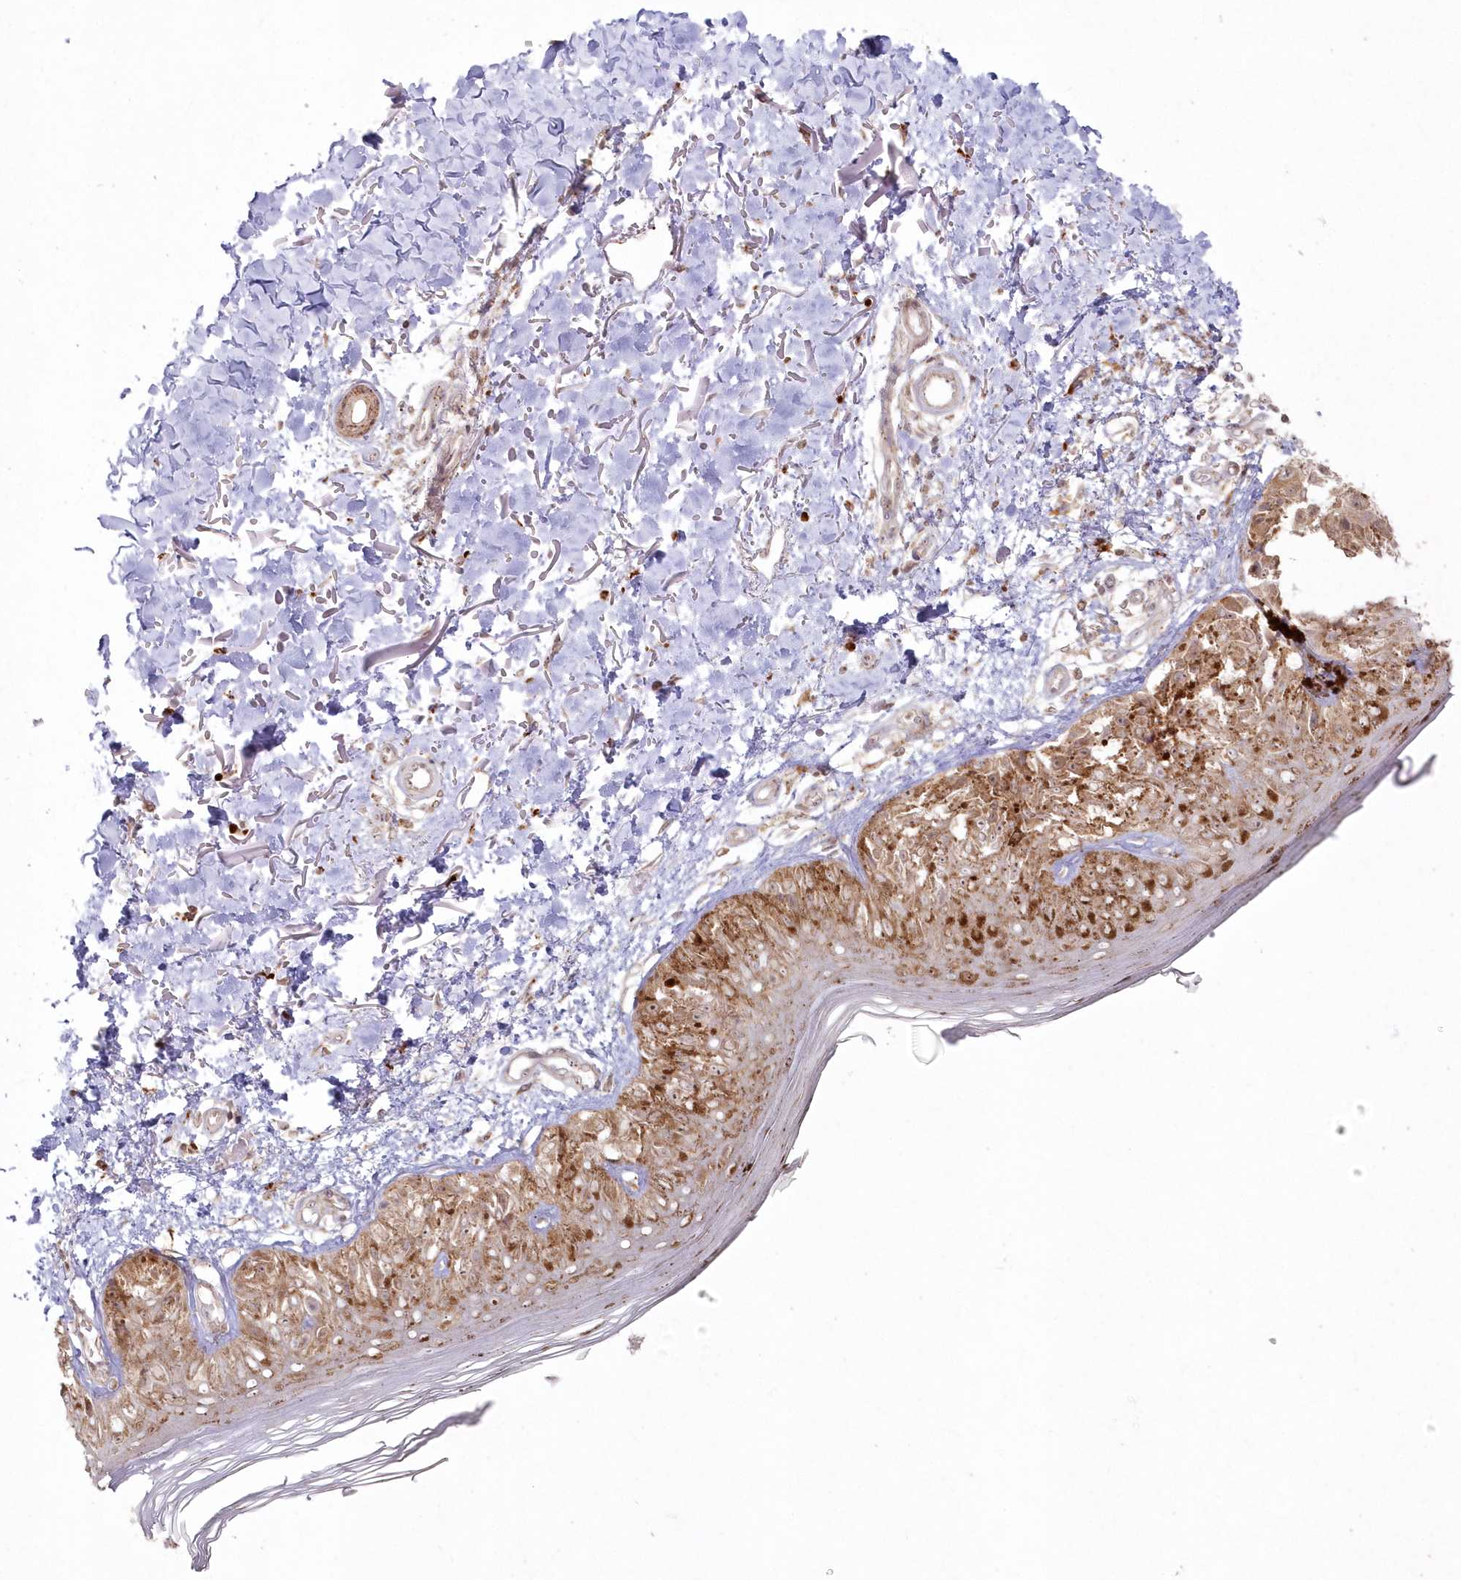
{"staining": {"intensity": "moderate", "quantity": ">75%", "location": "cytoplasmic/membranous"}, "tissue": "melanoma", "cell_type": "Tumor cells", "image_type": "cancer", "snomed": [{"axis": "morphology", "description": "Malignant melanoma, NOS"}, {"axis": "topography", "description": "Skin"}], "caption": "Malignant melanoma was stained to show a protein in brown. There is medium levels of moderate cytoplasmic/membranous positivity in about >75% of tumor cells.", "gene": "ARSB", "patient": {"sex": "female", "age": 50}}